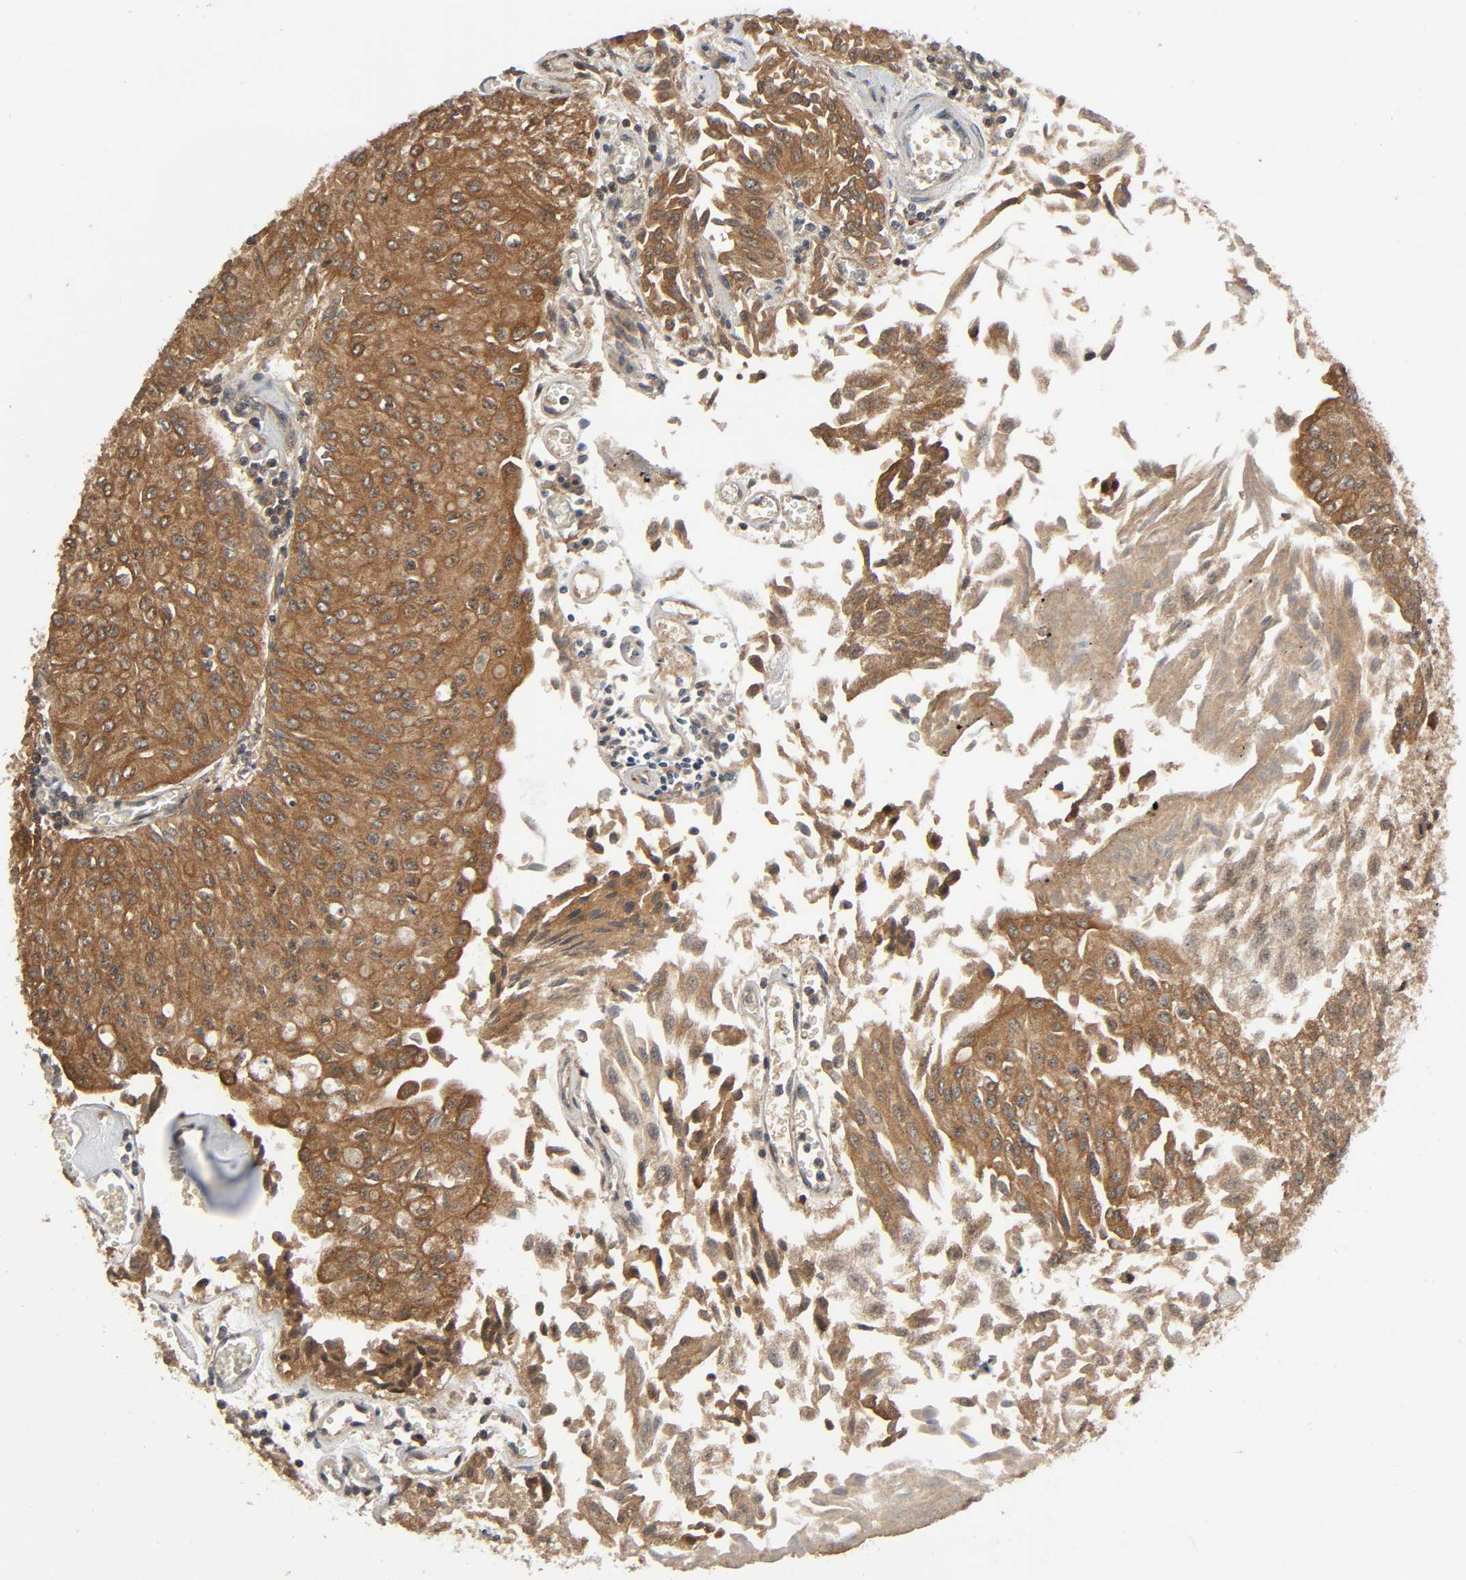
{"staining": {"intensity": "moderate", "quantity": ">75%", "location": "cytoplasmic/membranous"}, "tissue": "urothelial cancer", "cell_type": "Tumor cells", "image_type": "cancer", "snomed": [{"axis": "morphology", "description": "Urothelial carcinoma, Low grade"}, {"axis": "topography", "description": "Urinary bladder"}], "caption": "This is a photomicrograph of IHC staining of low-grade urothelial carcinoma, which shows moderate expression in the cytoplasmic/membranous of tumor cells.", "gene": "PPP2R1B", "patient": {"sex": "male", "age": 86}}